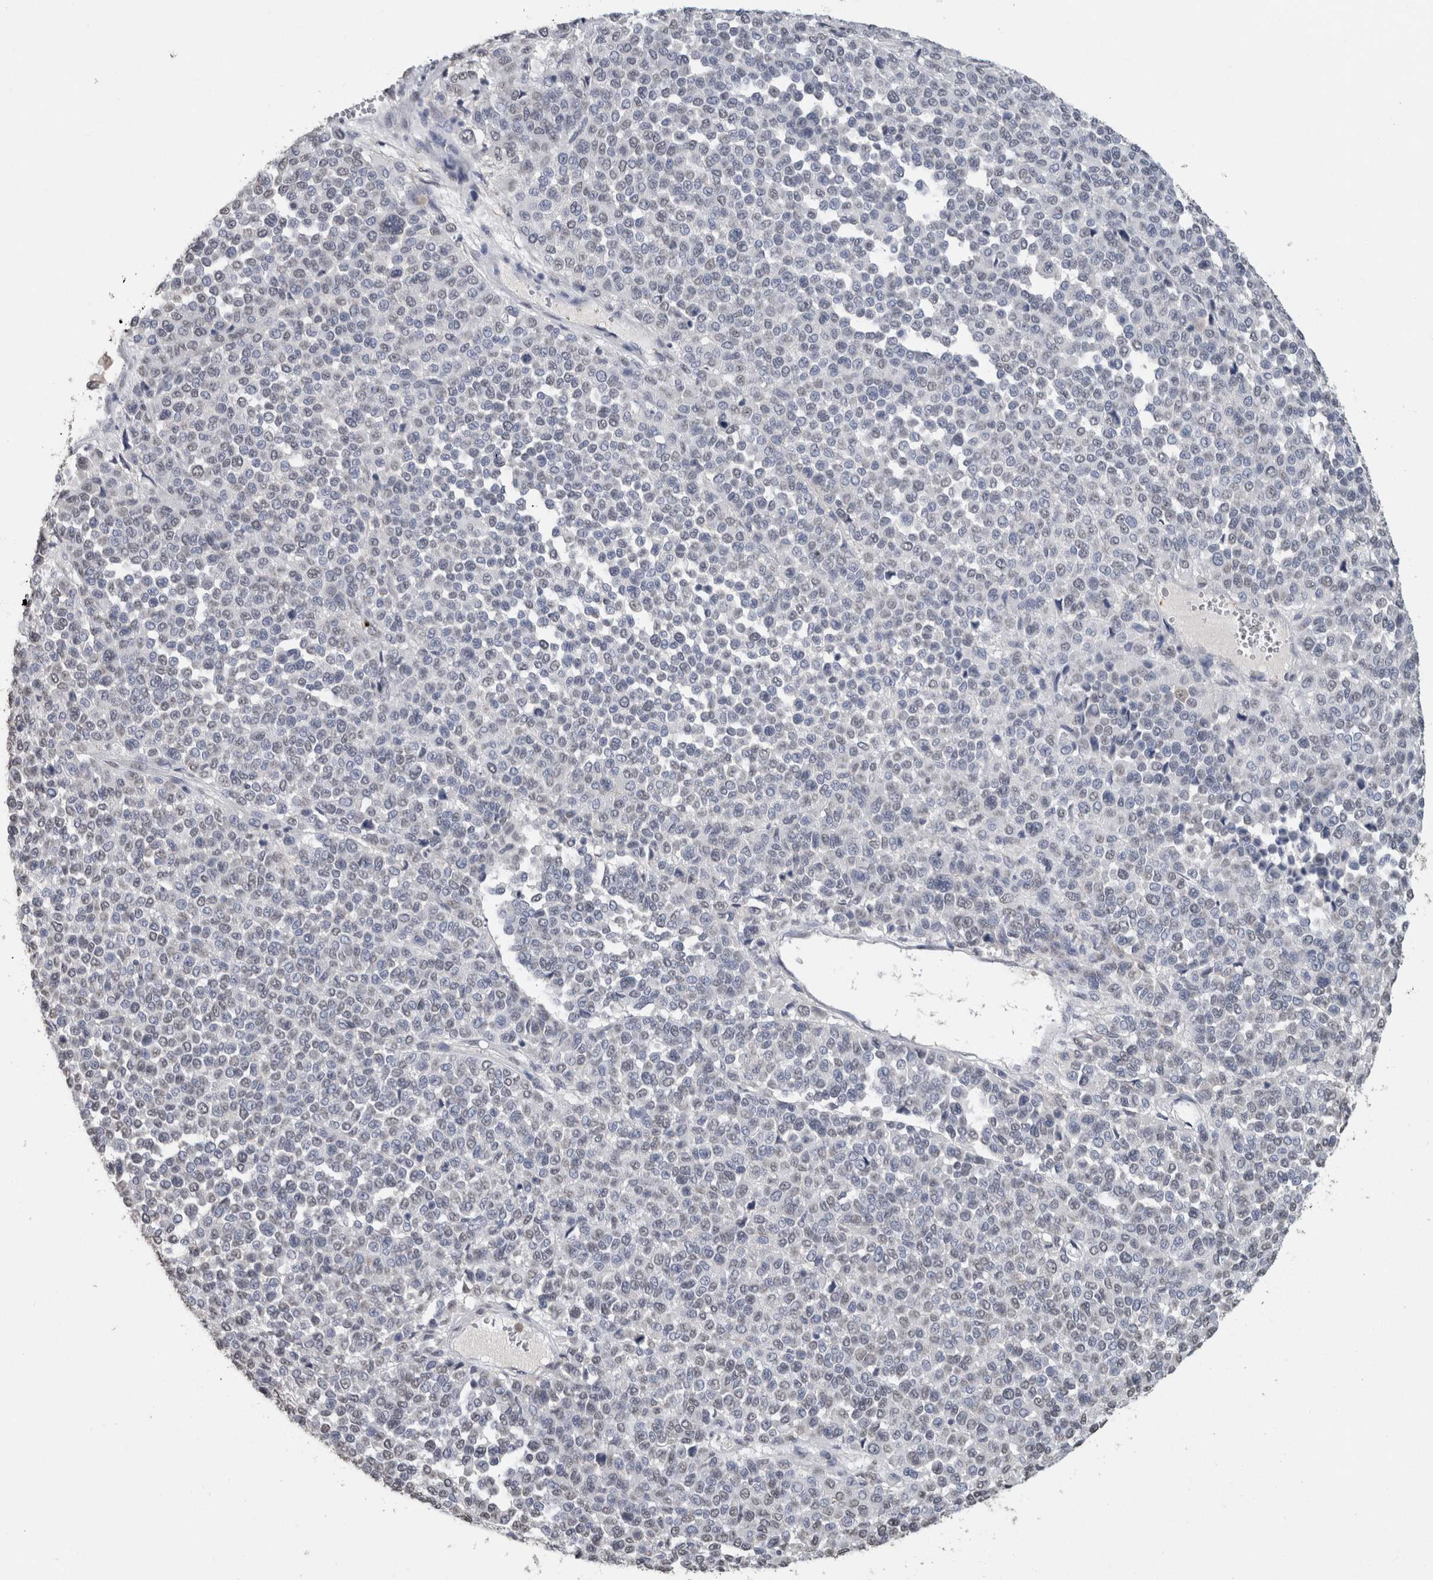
{"staining": {"intensity": "negative", "quantity": "none", "location": "none"}, "tissue": "melanoma", "cell_type": "Tumor cells", "image_type": "cancer", "snomed": [{"axis": "morphology", "description": "Malignant melanoma, Metastatic site"}, {"axis": "topography", "description": "Pancreas"}], "caption": "This is a micrograph of IHC staining of malignant melanoma (metastatic site), which shows no positivity in tumor cells. (Stains: DAB immunohistochemistry (IHC) with hematoxylin counter stain, Microscopy: brightfield microscopy at high magnification).", "gene": "LTBP1", "patient": {"sex": "female", "age": 30}}